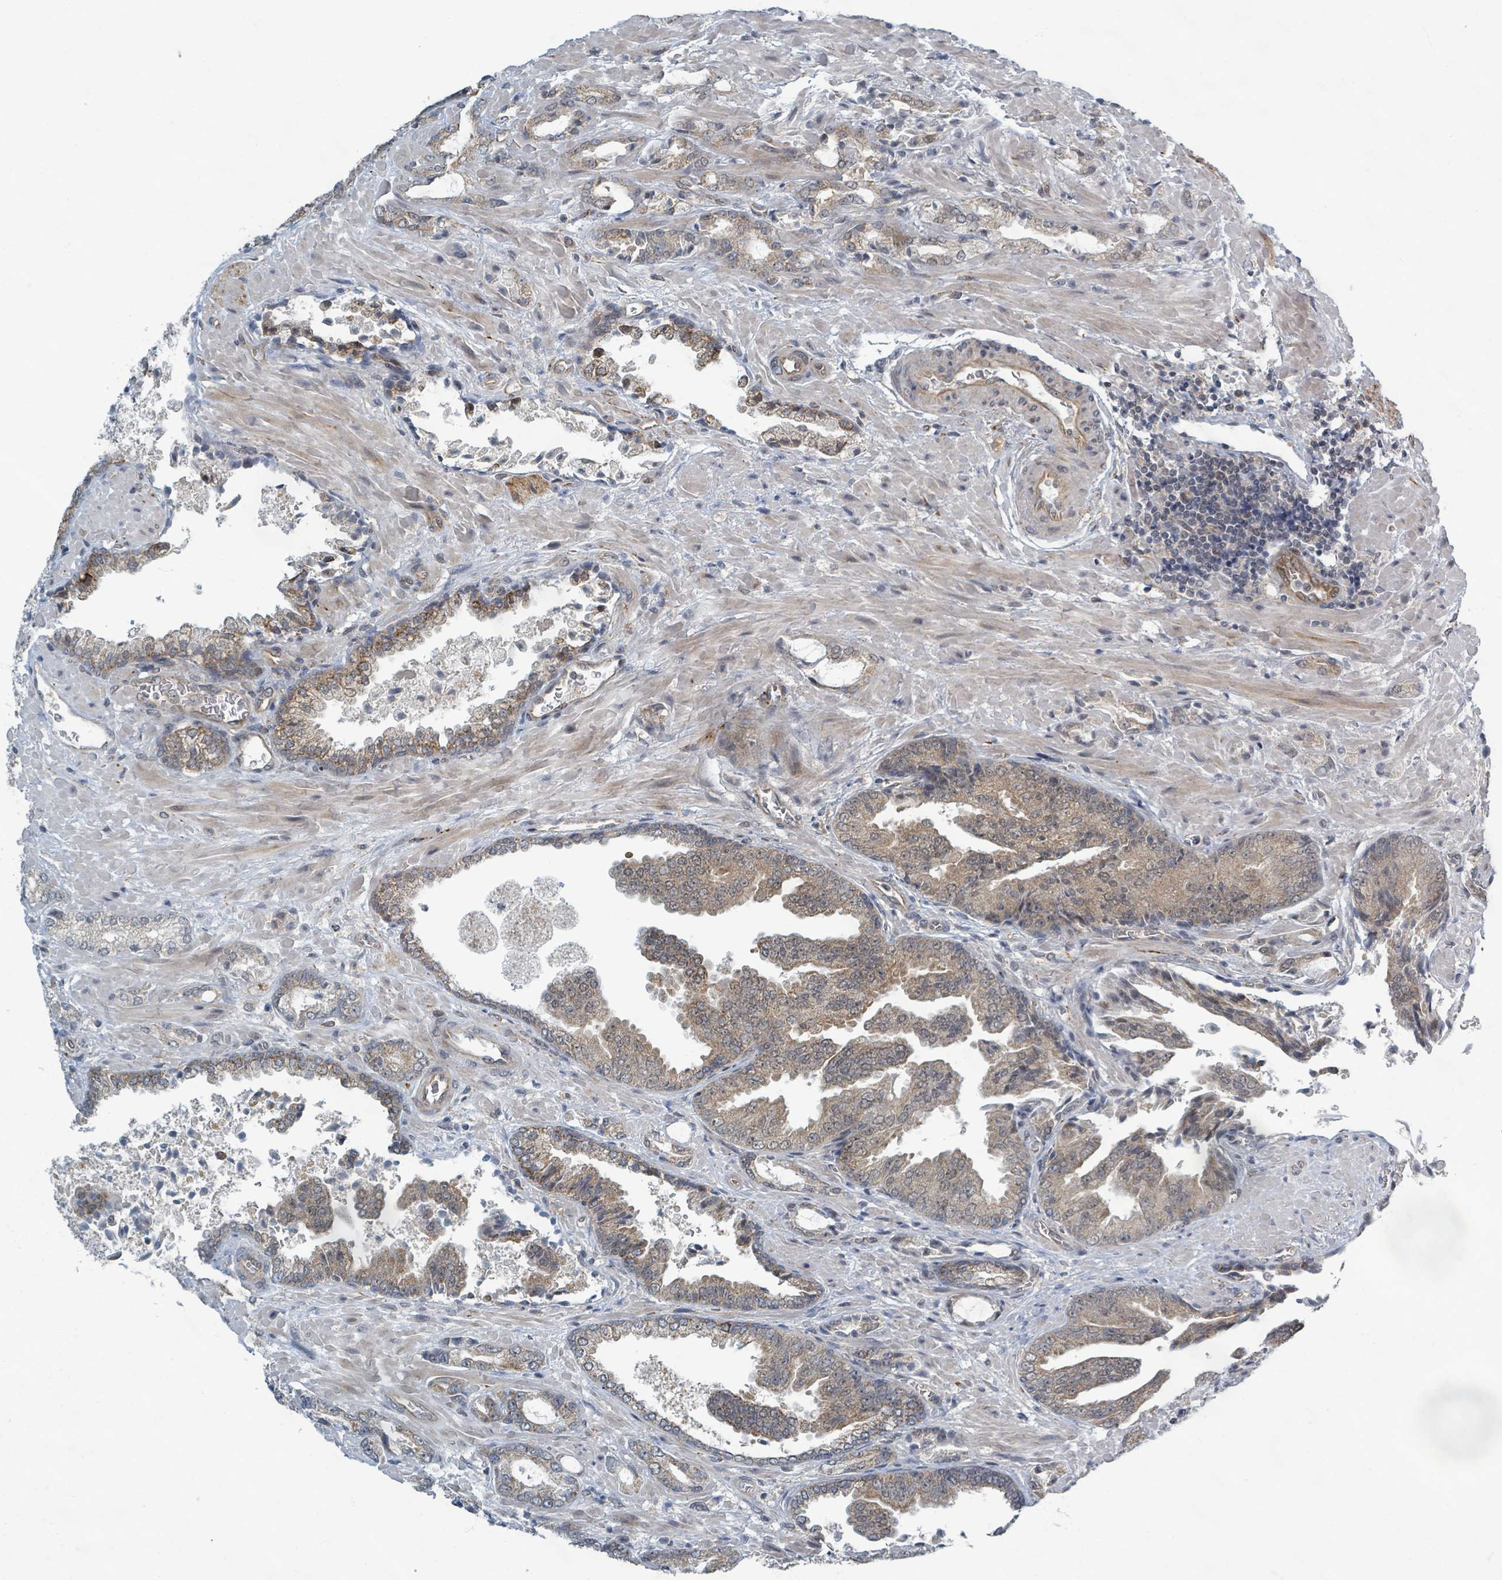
{"staining": {"intensity": "weak", "quantity": ">75%", "location": "cytoplasmic/membranous"}, "tissue": "prostate cancer", "cell_type": "Tumor cells", "image_type": "cancer", "snomed": [{"axis": "morphology", "description": "Adenocarcinoma, High grade"}, {"axis": "topography", "description": "Prostate"}], "caption": "Weak cytoplasmic/membranous positivity is seen in approximately >75% of tumor cells in adenocarcinoma (high-grade) (prostate). The staining is performed using DAB brown chromogen to label protein expression. The nuclei are counter-stained blue using hematoxylin.", "gene": "INTS15", "patient": {"sex": "male", "age": 68}}